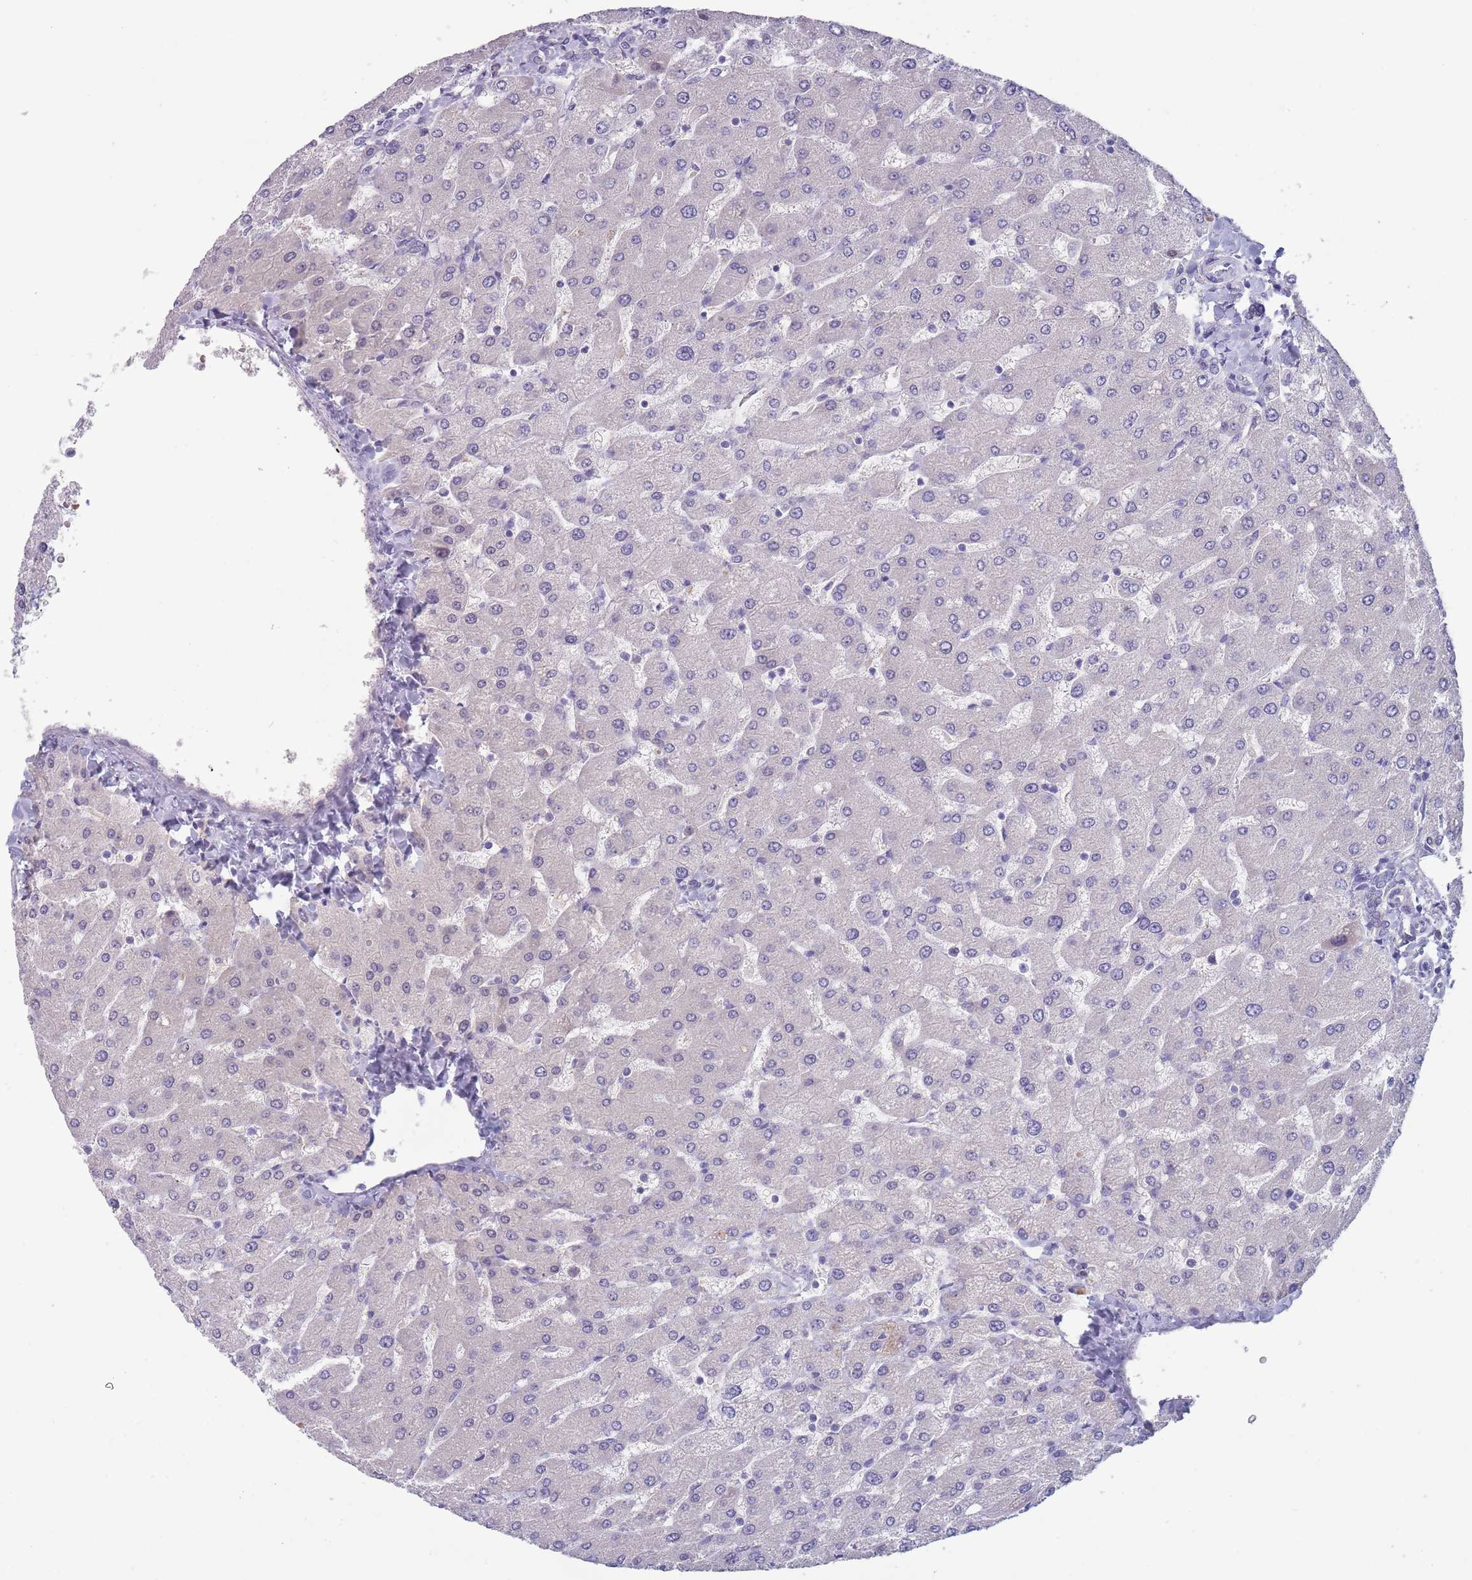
{"staining": {"intensity": "negative", "quantity": "none", "location": "none"}, "tissue": "liver", "cell_type": "Cholangiocytes", "image_type": "normal", "snomed": [{"axis": "morphology", "description": "Normal tissue, NOS"}, {"axis": "topography", "description": "Liver"}], "caption": "IHC micrograph of normal liver: human liver stained with DAB displays no significant protein positivity in cholangiocytes.", "gene": "CLNS1A", "patient": {"sex": "male", "age": 55}}